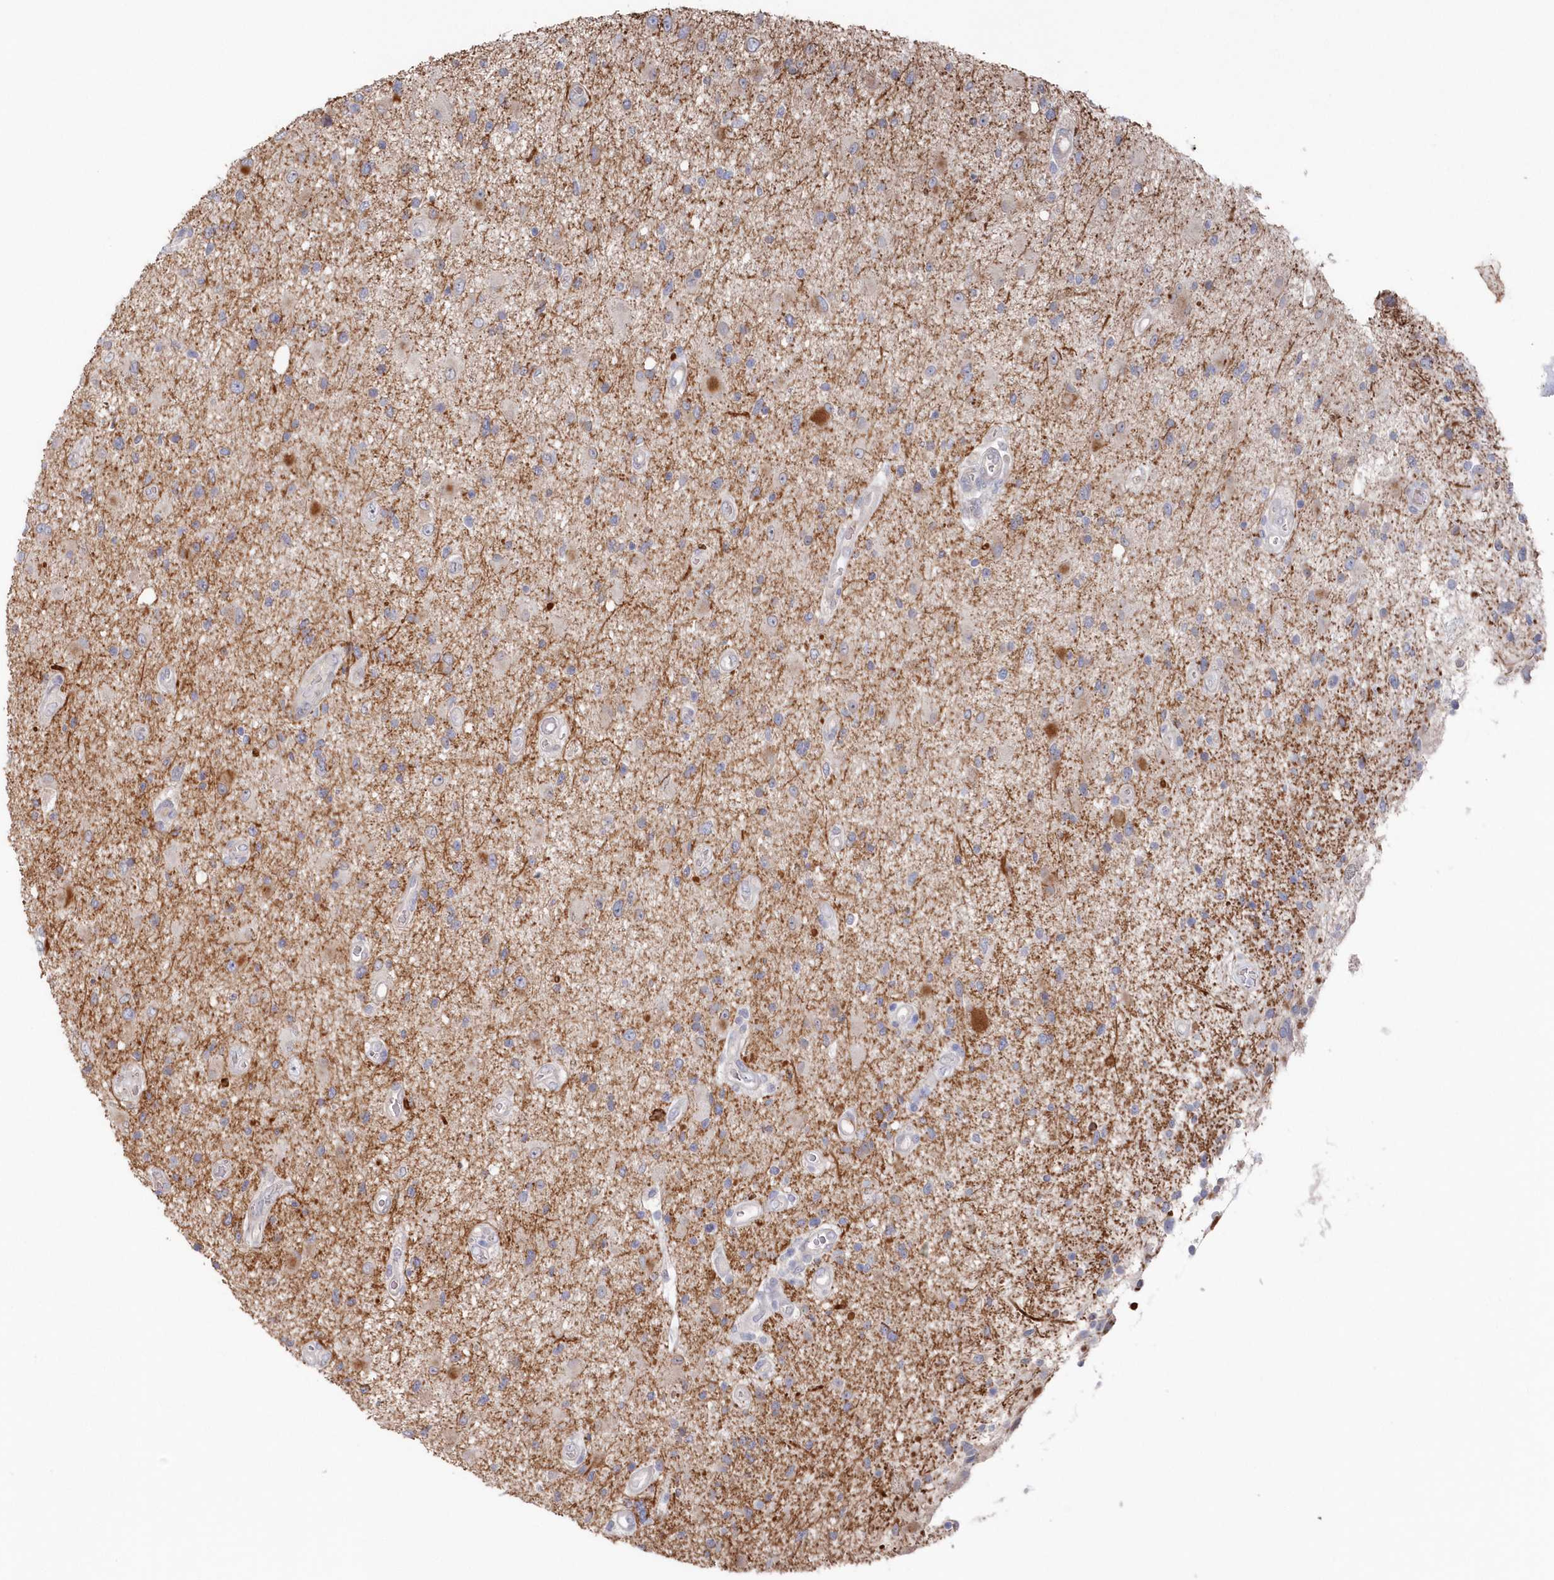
{"staining": {"intensity": "negative", "quantity": "none", "location": "none"}, "tissue": "glioma", "cell_type": "Tumor cells", "image_type": "cancer", "snomed": [{"axis": "morphology", "description": "Glioma, malignant, High grade"}, {"axis": "topography", "description": "Brain"}], "caption": "A high-resolution image shows immunohistochemistry staining of glioma, which shows no significant staining in tumor cells.", "gene": "KIAA1586", "patient": {"sex": "male", "age": 33}}